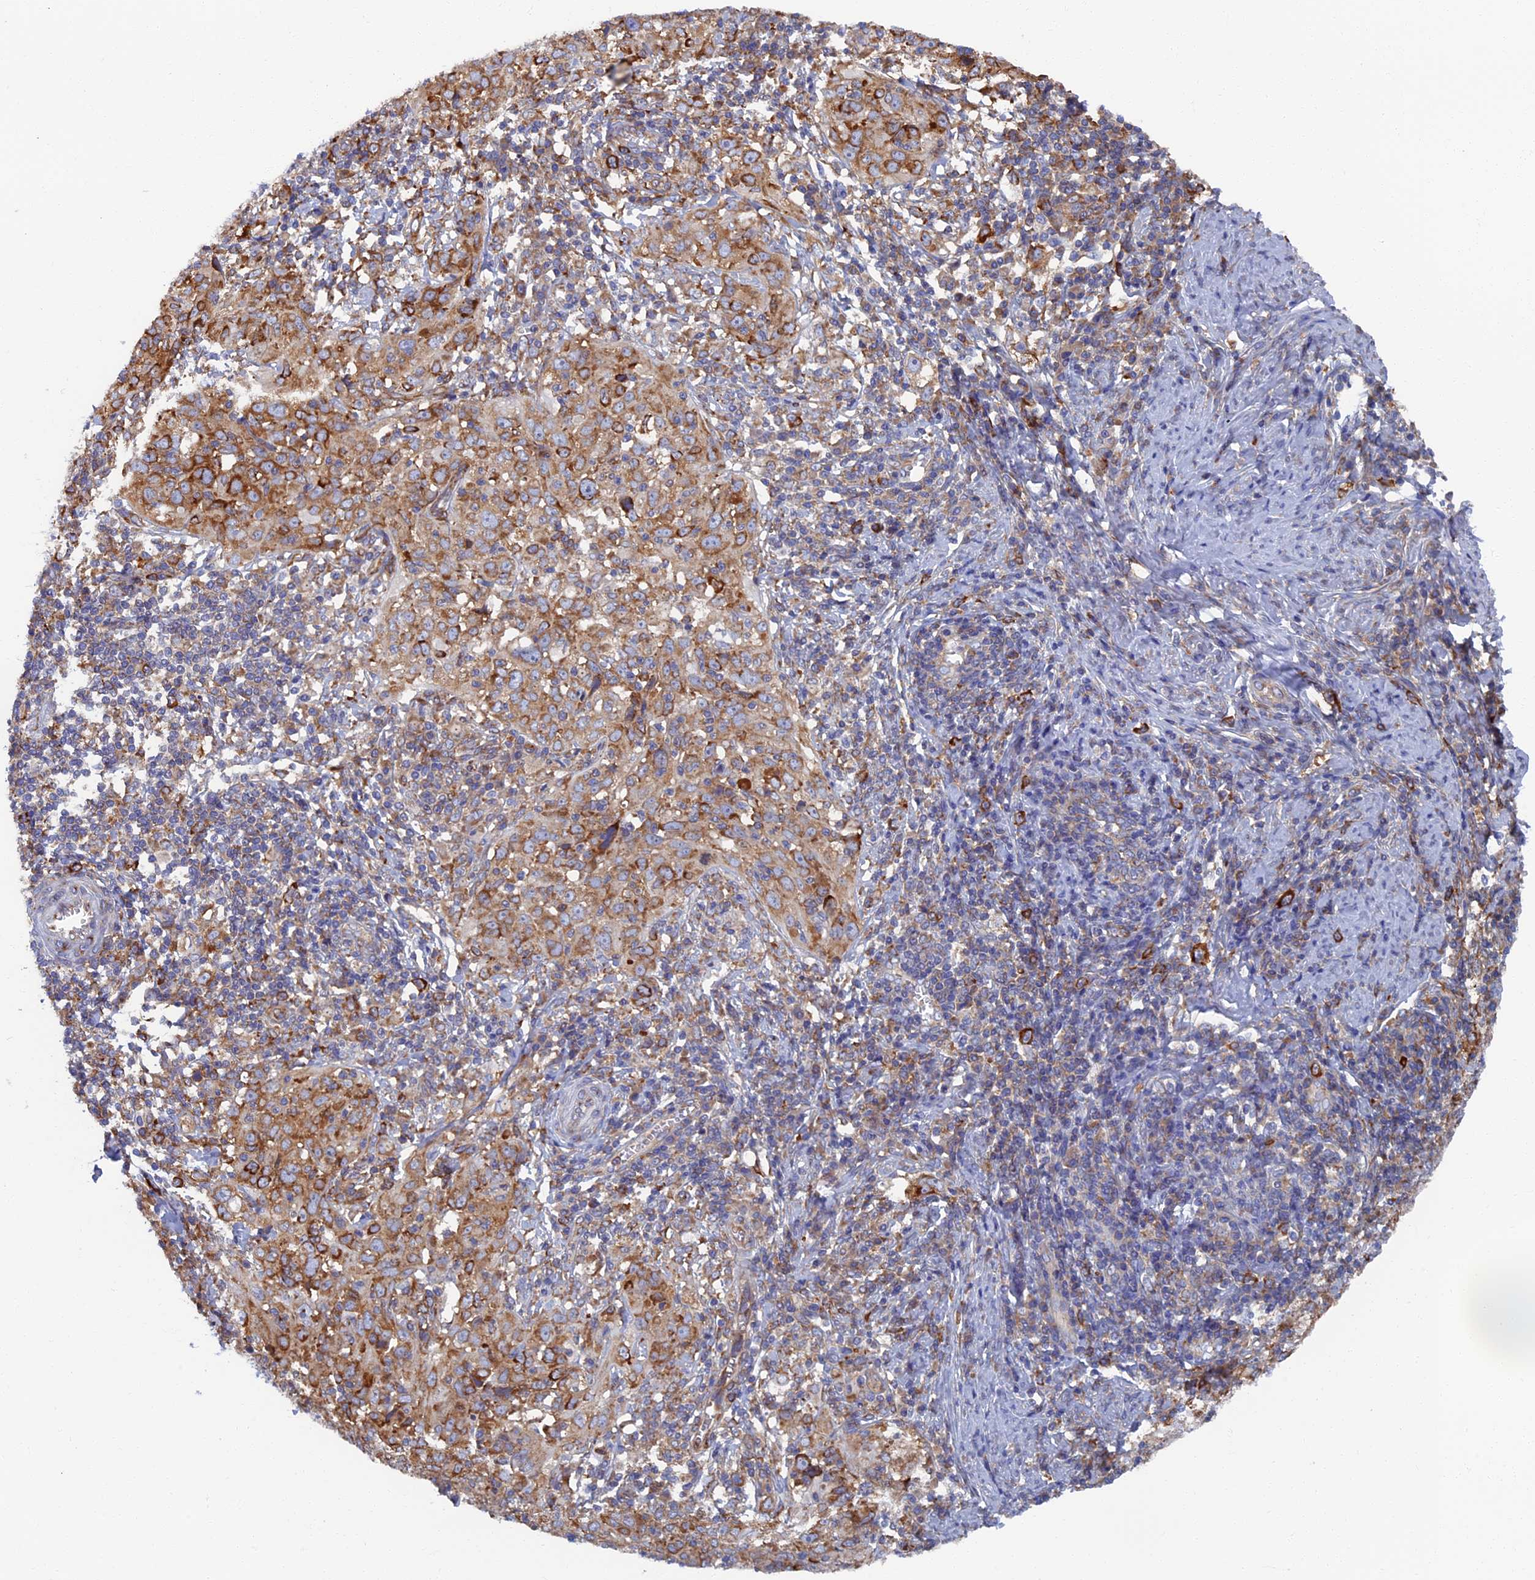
{"staining": {"intensity": "moderate", "quantity": ">75%", "location": "cytoplasmic/membranous"}, "tissue": "cervical cancer", "cell_type": "Tumor cells", "image_type": "cancer", "snomed": [{"axis": "morphology", "description": "Normal tissue, NOS"}, {"axis": "morphology", "description": "Squamous cell carcinoma, NOS"}, {"axis": "topography", "description": "Cervix"}], "caption": "Cervical squamous cell carcinoma stained with a protein marker demonstrates moderate staining in tumor cells.", "gene": "YBX1", "patient": {"sex": "female", "age": 31}}